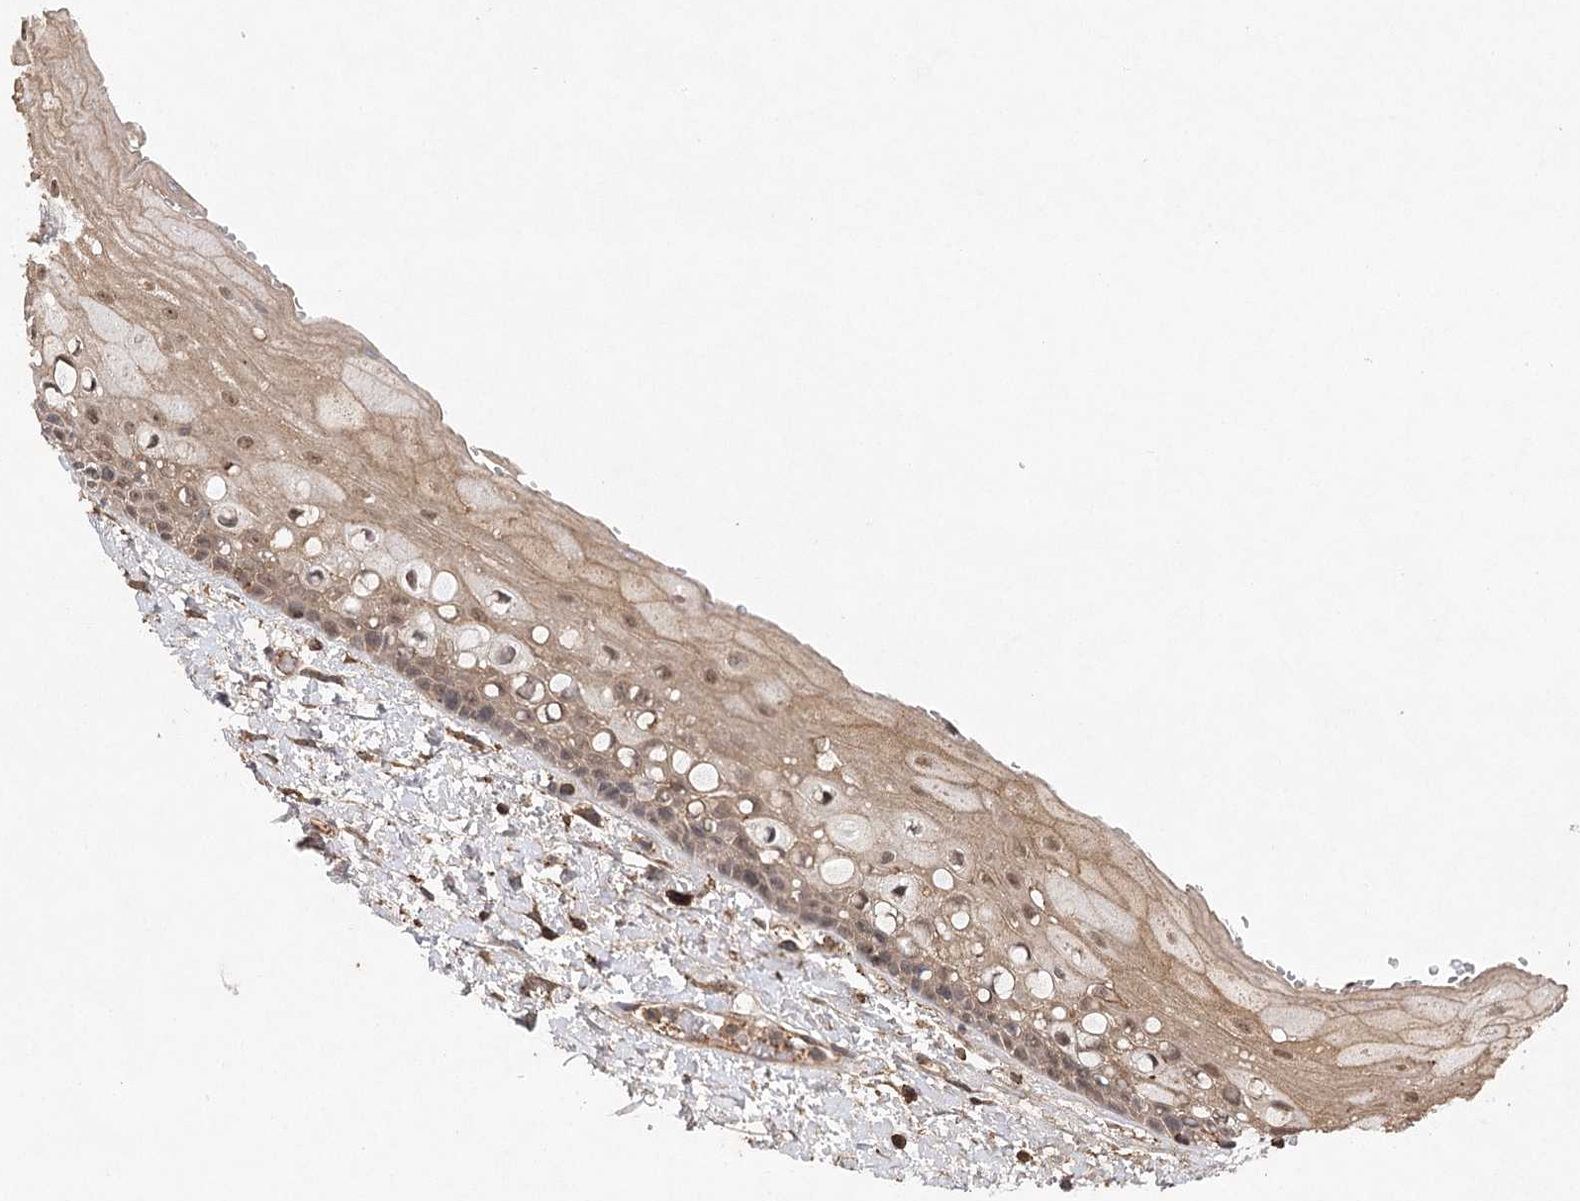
{"staining": {"intensity": "weak", "quantity": "25%-75%", "location": "cytoplasmic/membranous,nuclear"}, "tissue": "oral mucosa", "cell_type": "Squamous epithelial cells", "image_type": "normal", "snomed": [{"axis": "morphology", "description": "Normal tissue, NOS"}, {"axis": "topography", "description": "Oral tissue"}], "caption": "Approximately 25%-75% of squamous epithelial cells in normal human oral mucosa display weak cytoplasmic/membranous,nuclear protein staining as visualized by brown immunohistochemical staining.", "gene": "OBSL1", "patient": {"sex": "female", "age": 76}}